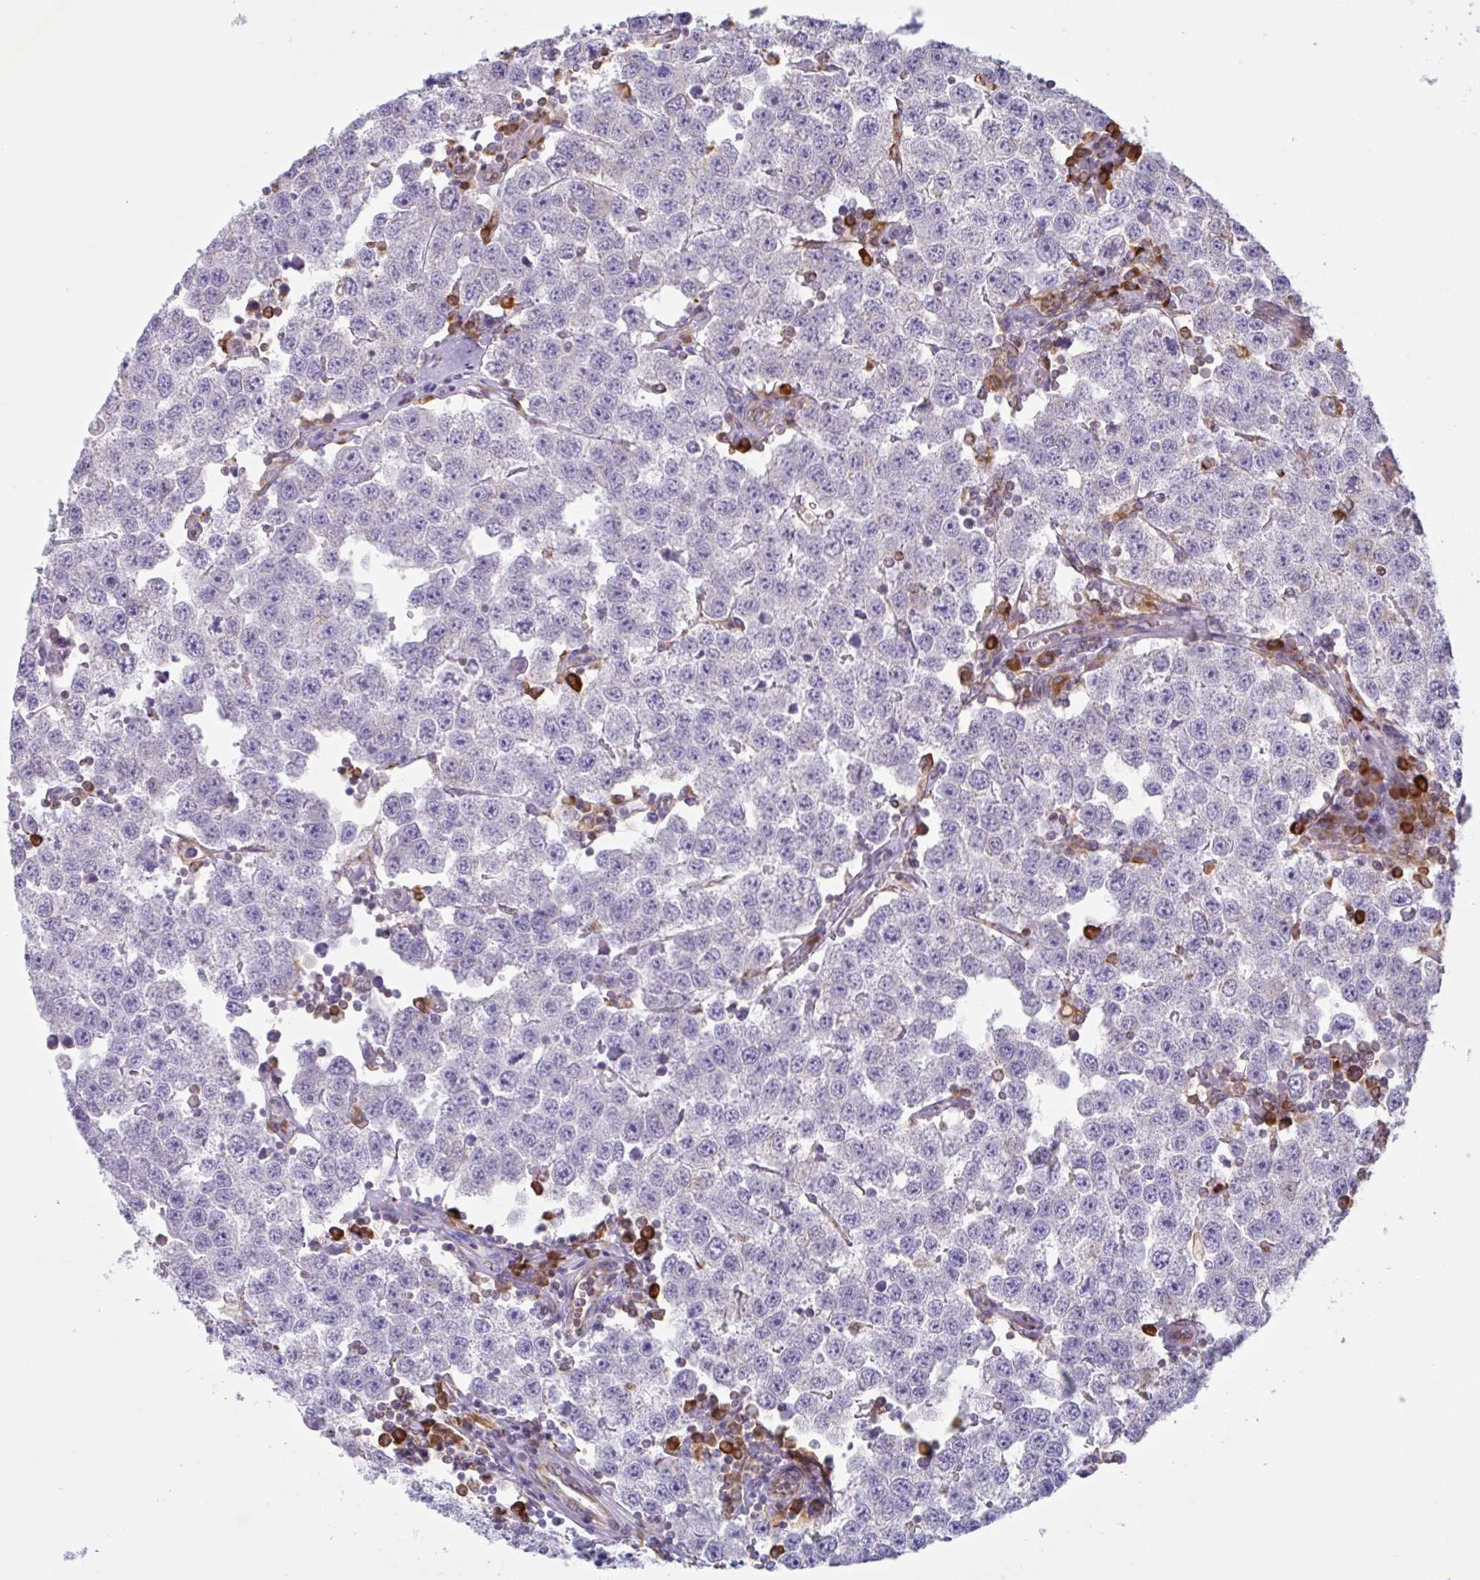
{"staining": {"intensity": "negative", "quantity": "none", "location": "none"}, "tissue": "testis cancer", "cell_type": "Tumor cells", "image_type": "cancer", "snomed": [{"axis": "morphology", "description": "Seminoma, NOS"}, {"axis": "topography", "description": "Testis"}], "caption": "The photomicrograph exhibits no significant staining in tumor cells of testis cancer (seminoma).", "gene": "DOK4", "patient": {"sex": "male", "age": 34}}